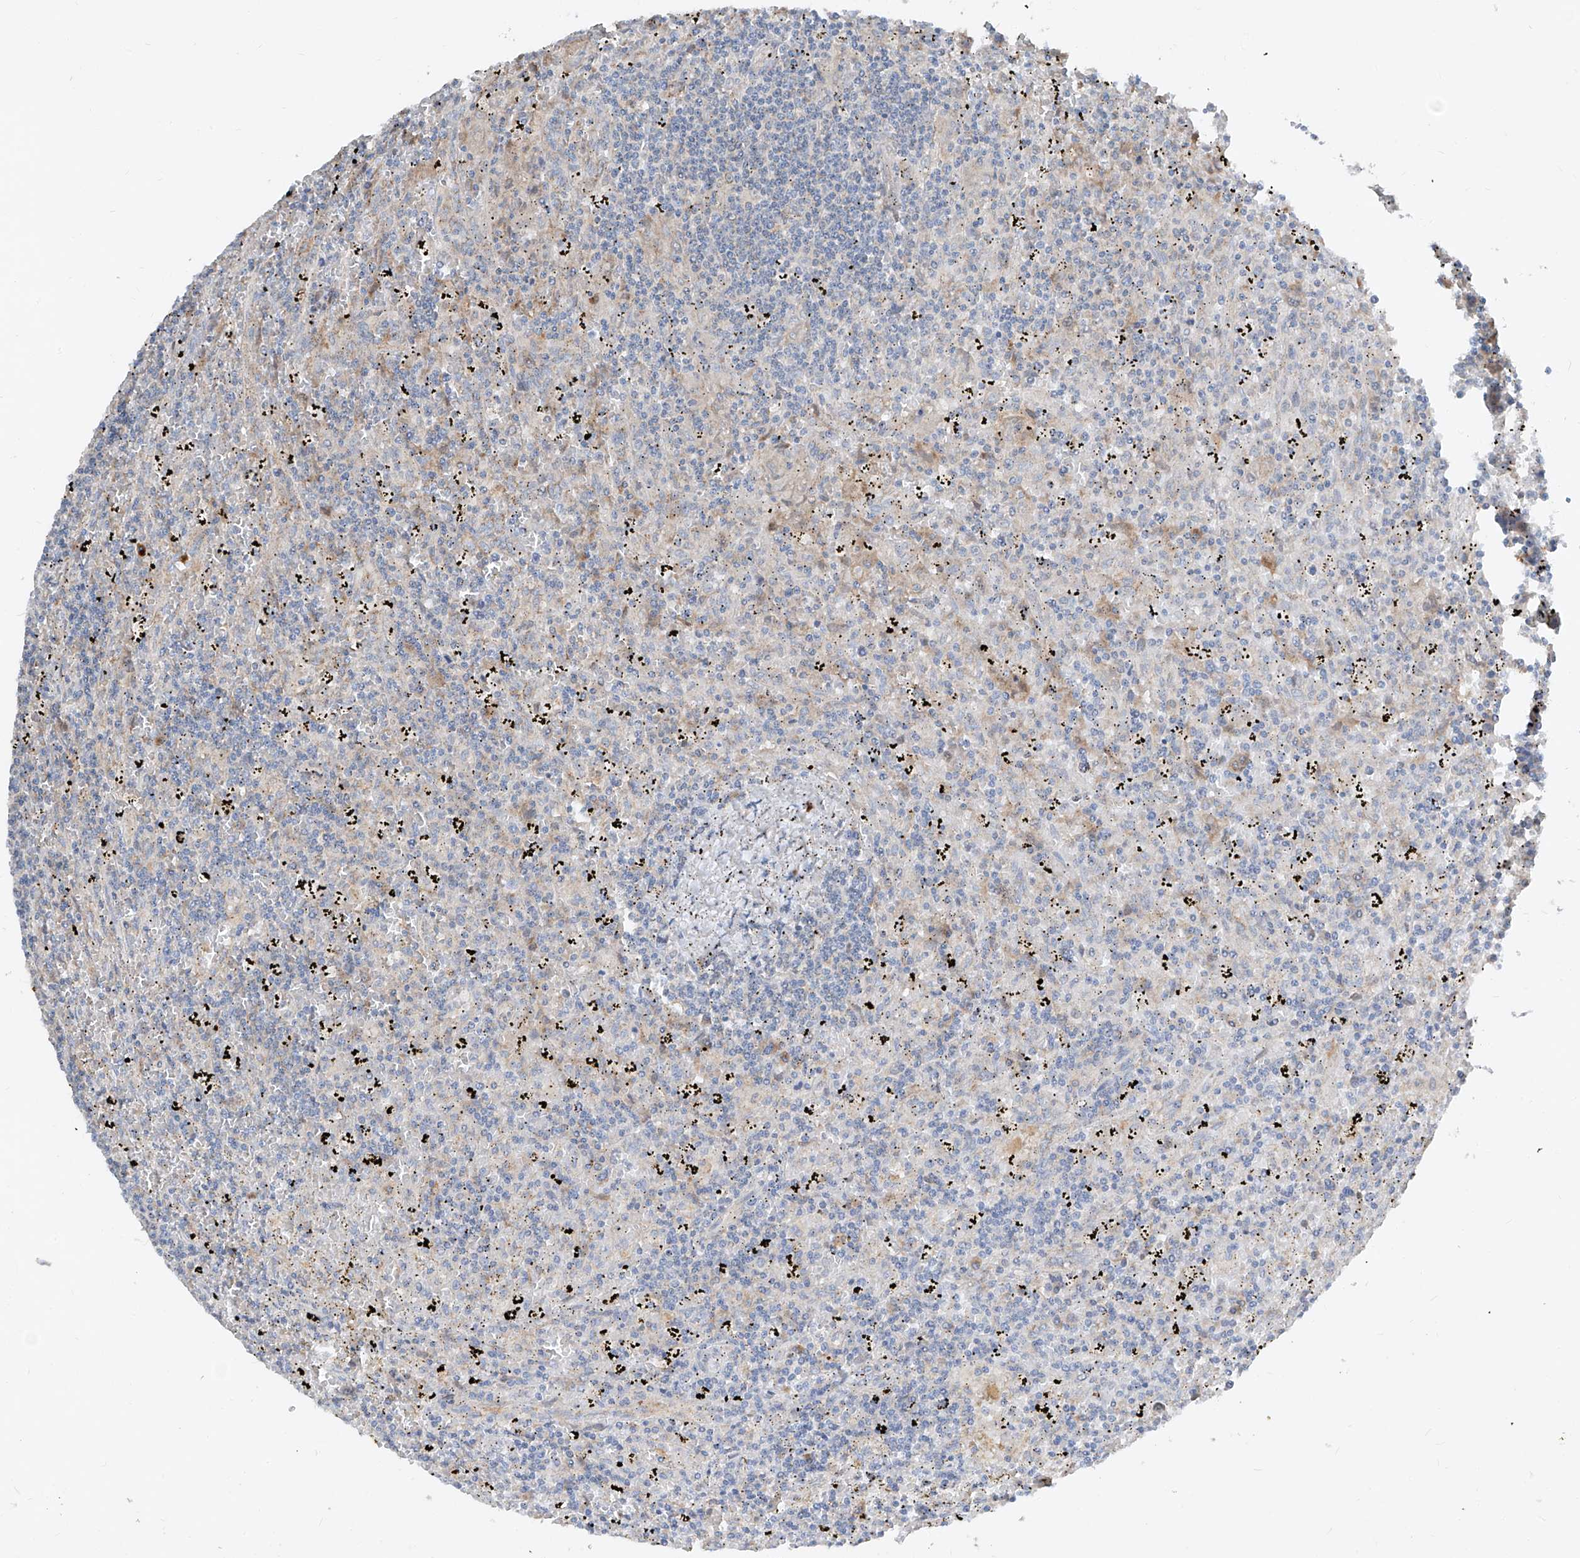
{"staining": {"intensity": "negative", "quantity": "none", "location": "none"}, "tissue": "lymphoma", "cell_type": "Tumor cells", "image_type": "cancer", "snomed": [{"axis": "morphology", "description": "Malignant lymphoma, non-Hodgkin's type, Low grade"}, {"axis": "topography", "description": "Spleen"}], "caption": "A high-resolution photomicrograph shows IHC staining of malignant lymphoma, non-Hodgkin's type (low-grade), which reveals no significant positivity in tumor cells.", "gene": "ABCD3", "patient": {"sex": "male", "age": 76}}